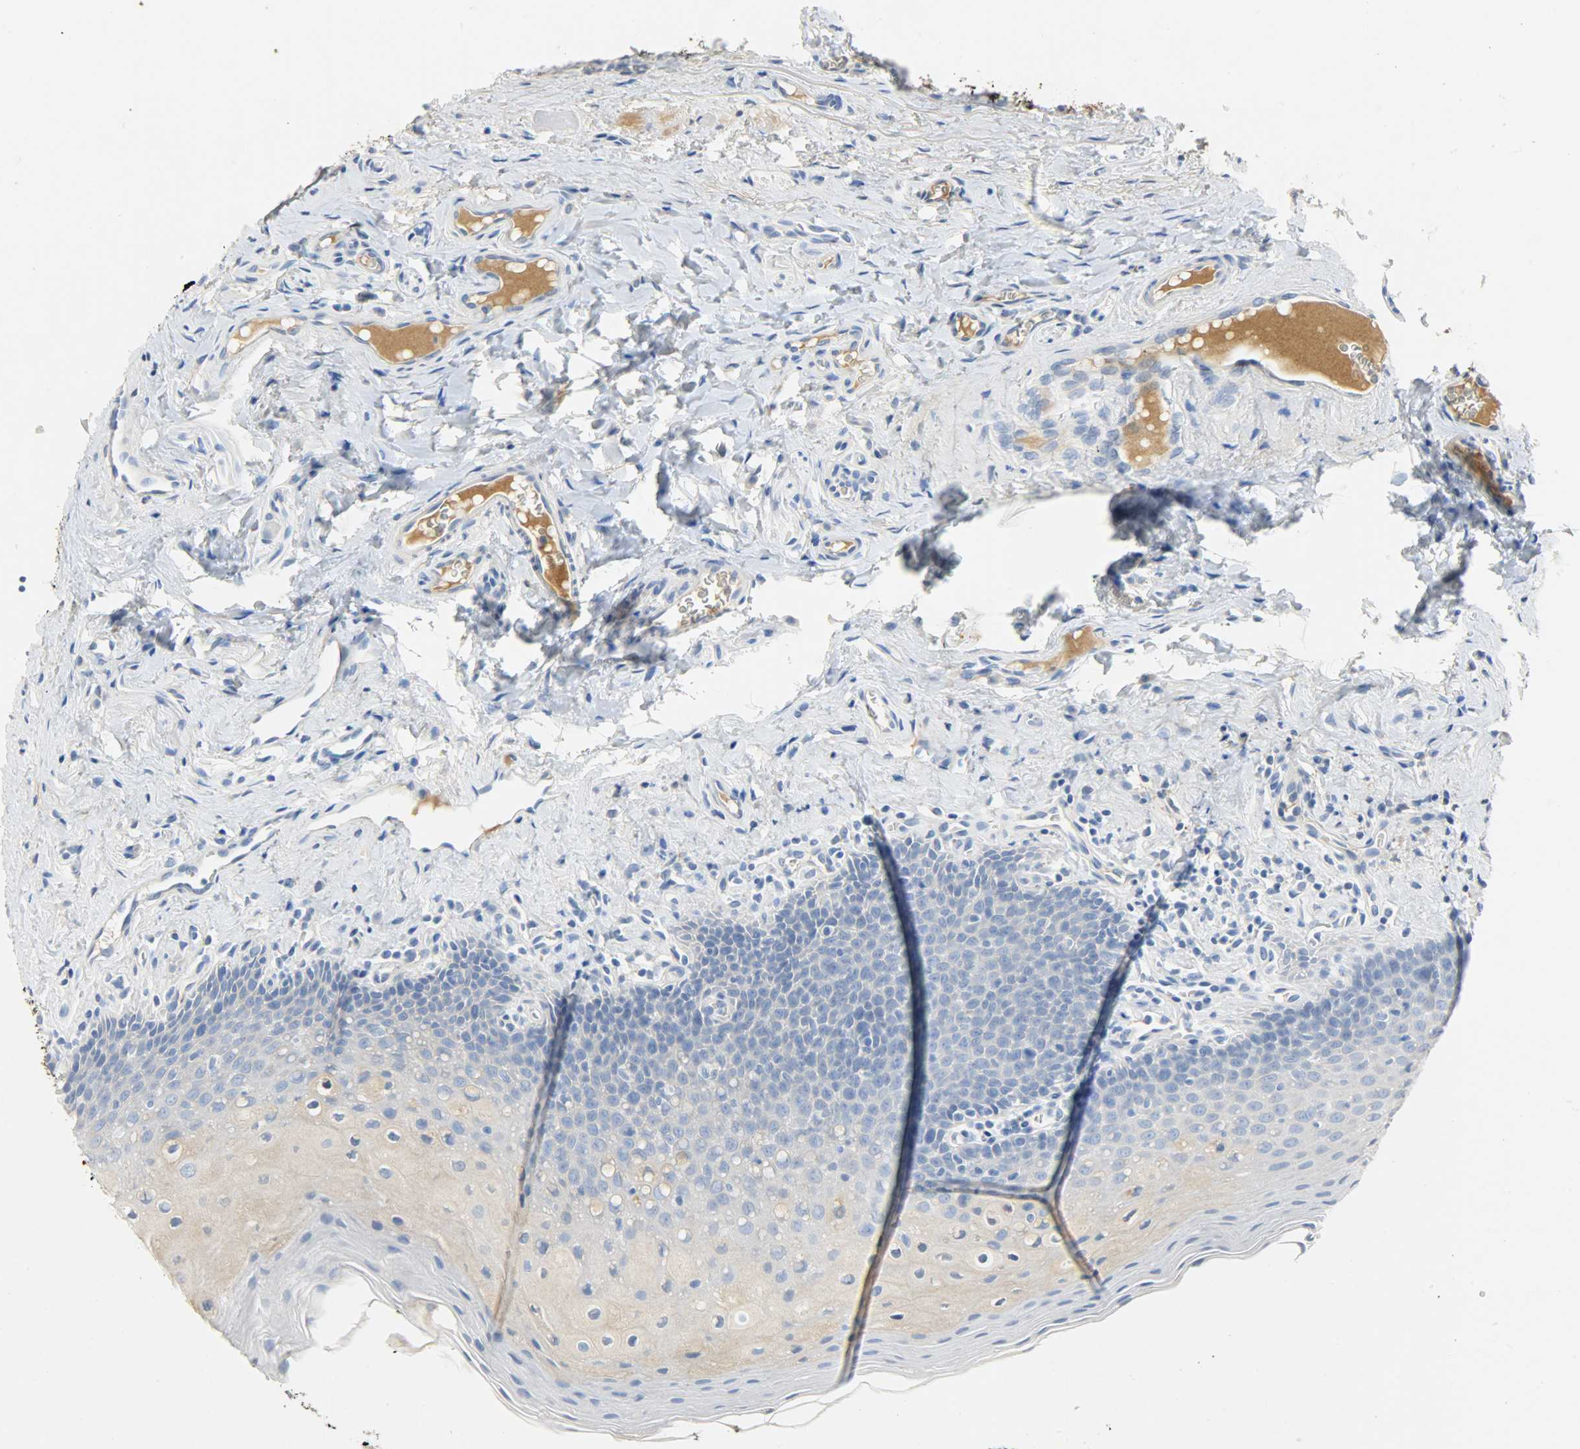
{"staining": {"intensity": "moderate", "quantity": "<25%", "location": "cytoplasmic/membranous"}, "tissue": "oral mucosa", "cell_type": "Squamous epithelial cells", "image_type": "normal", "snomed": [{"axis": "morphology", "description": "Normal tissue, NOS"}, {"axis": "topography", "description": "Oral tissue"}], "caption": "Protein expression analysis of benign human oral mucosa reveals moderate cytoplasmic/membranous staining in about <25% of squamous epithelial cells. The staining was performed using DAB, with brown indicating positive protein expression. Nuclei are stained blue with hematoxylin.", "gene": "CRP", "patient": {"sex": "male", "age": 20}}